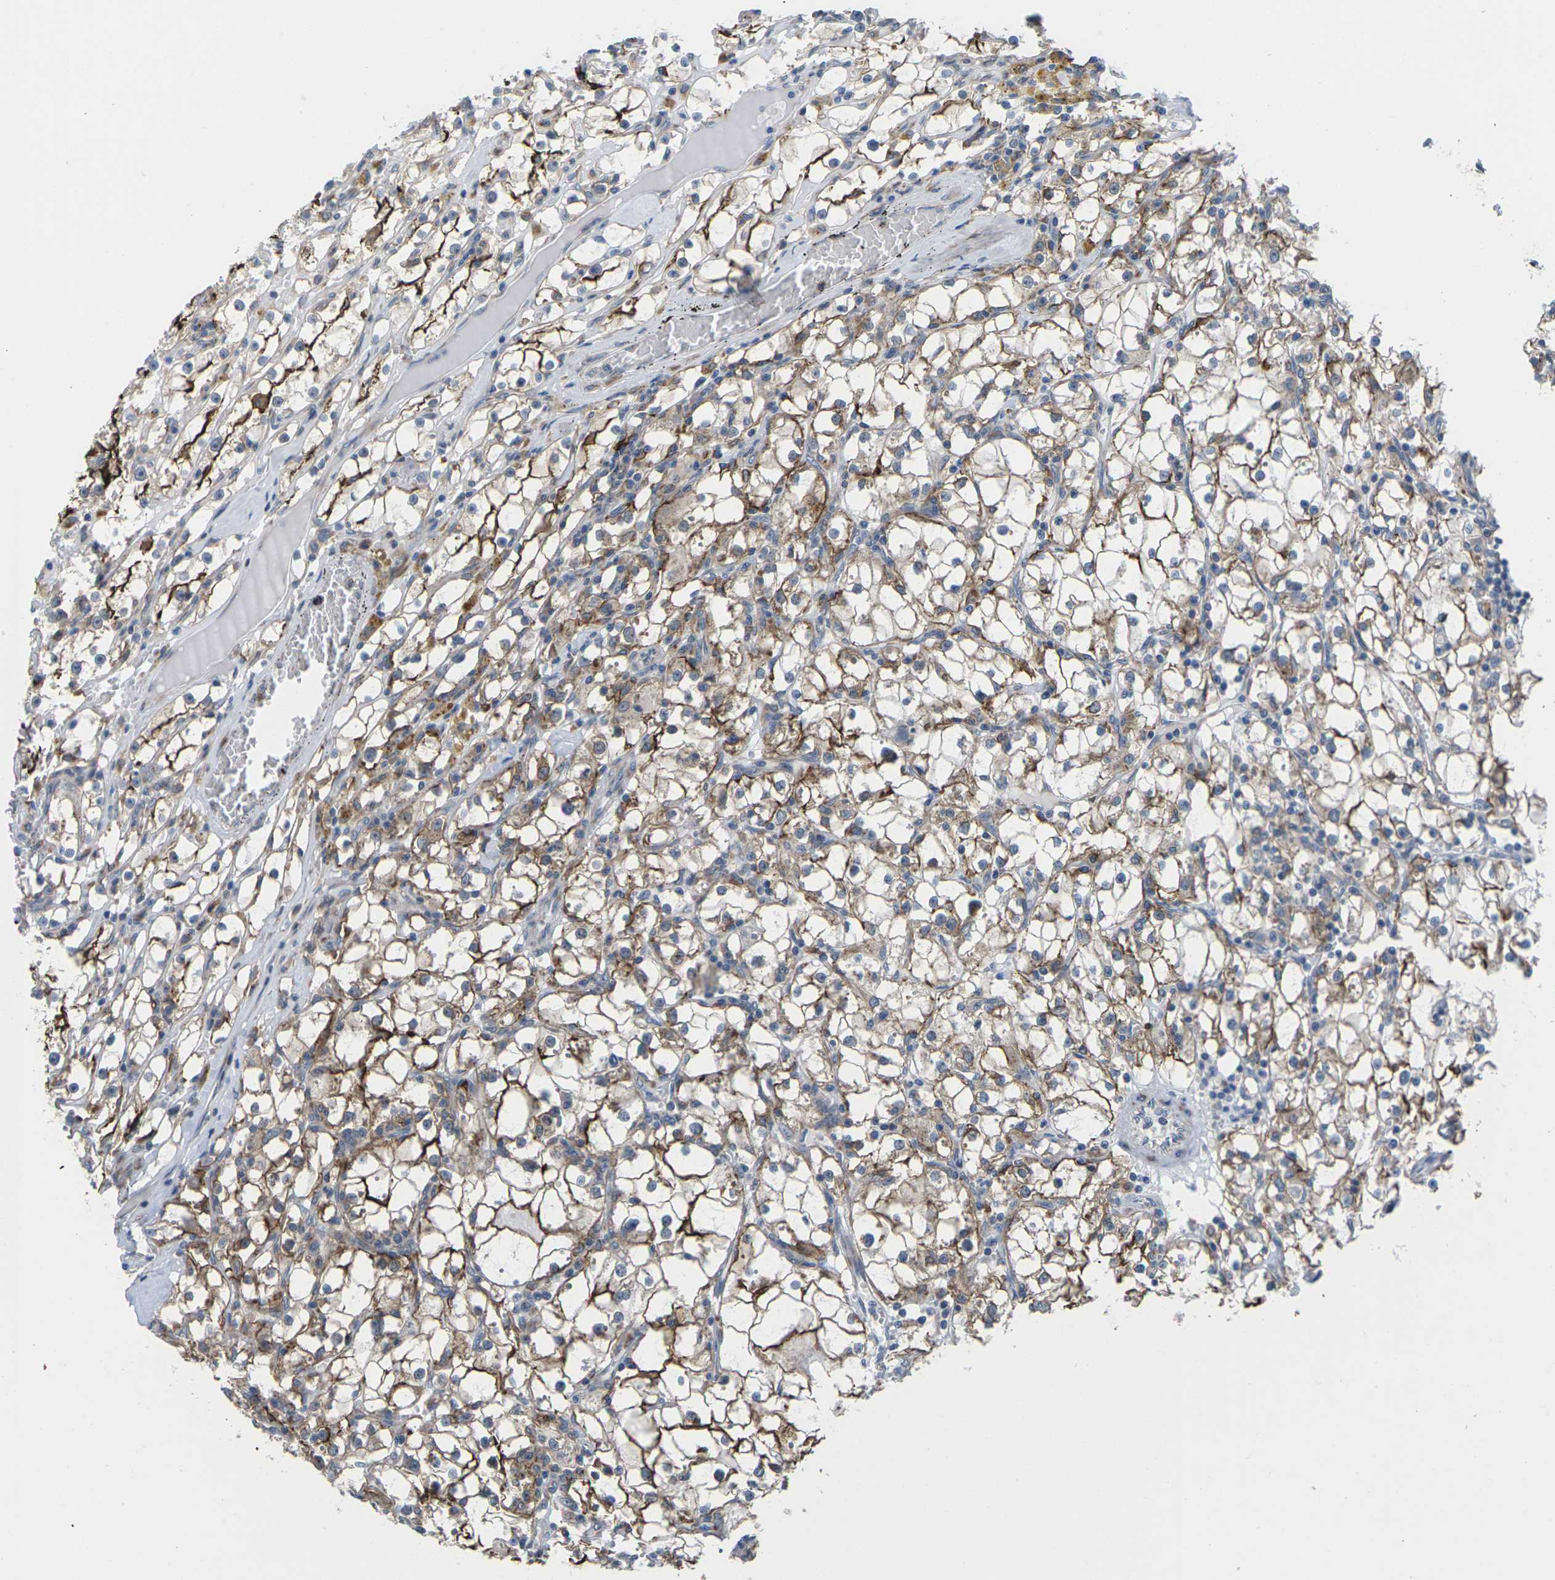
{"staining": {"intensity": "moderate", "quantity": ">75%", "location": "cytoplasmic/membranous"}, "tissue": "renal cancer", "cell_type": "Tumor cells", "image_type": "cancer", "snomed": [{"axis": "morphology", "description": "Adenocarcinoma, NOS"}, {"axis": "topography", "description": "Kidney"}], "caption": "IHC of renal adenocarcinoma reveals medium levels of moderate cytoplasmic/membranous staining in approximately >75% of tumor cells.", "gene": "PDZK1IP1", "patient": {"sex": "male", "age": 56}}